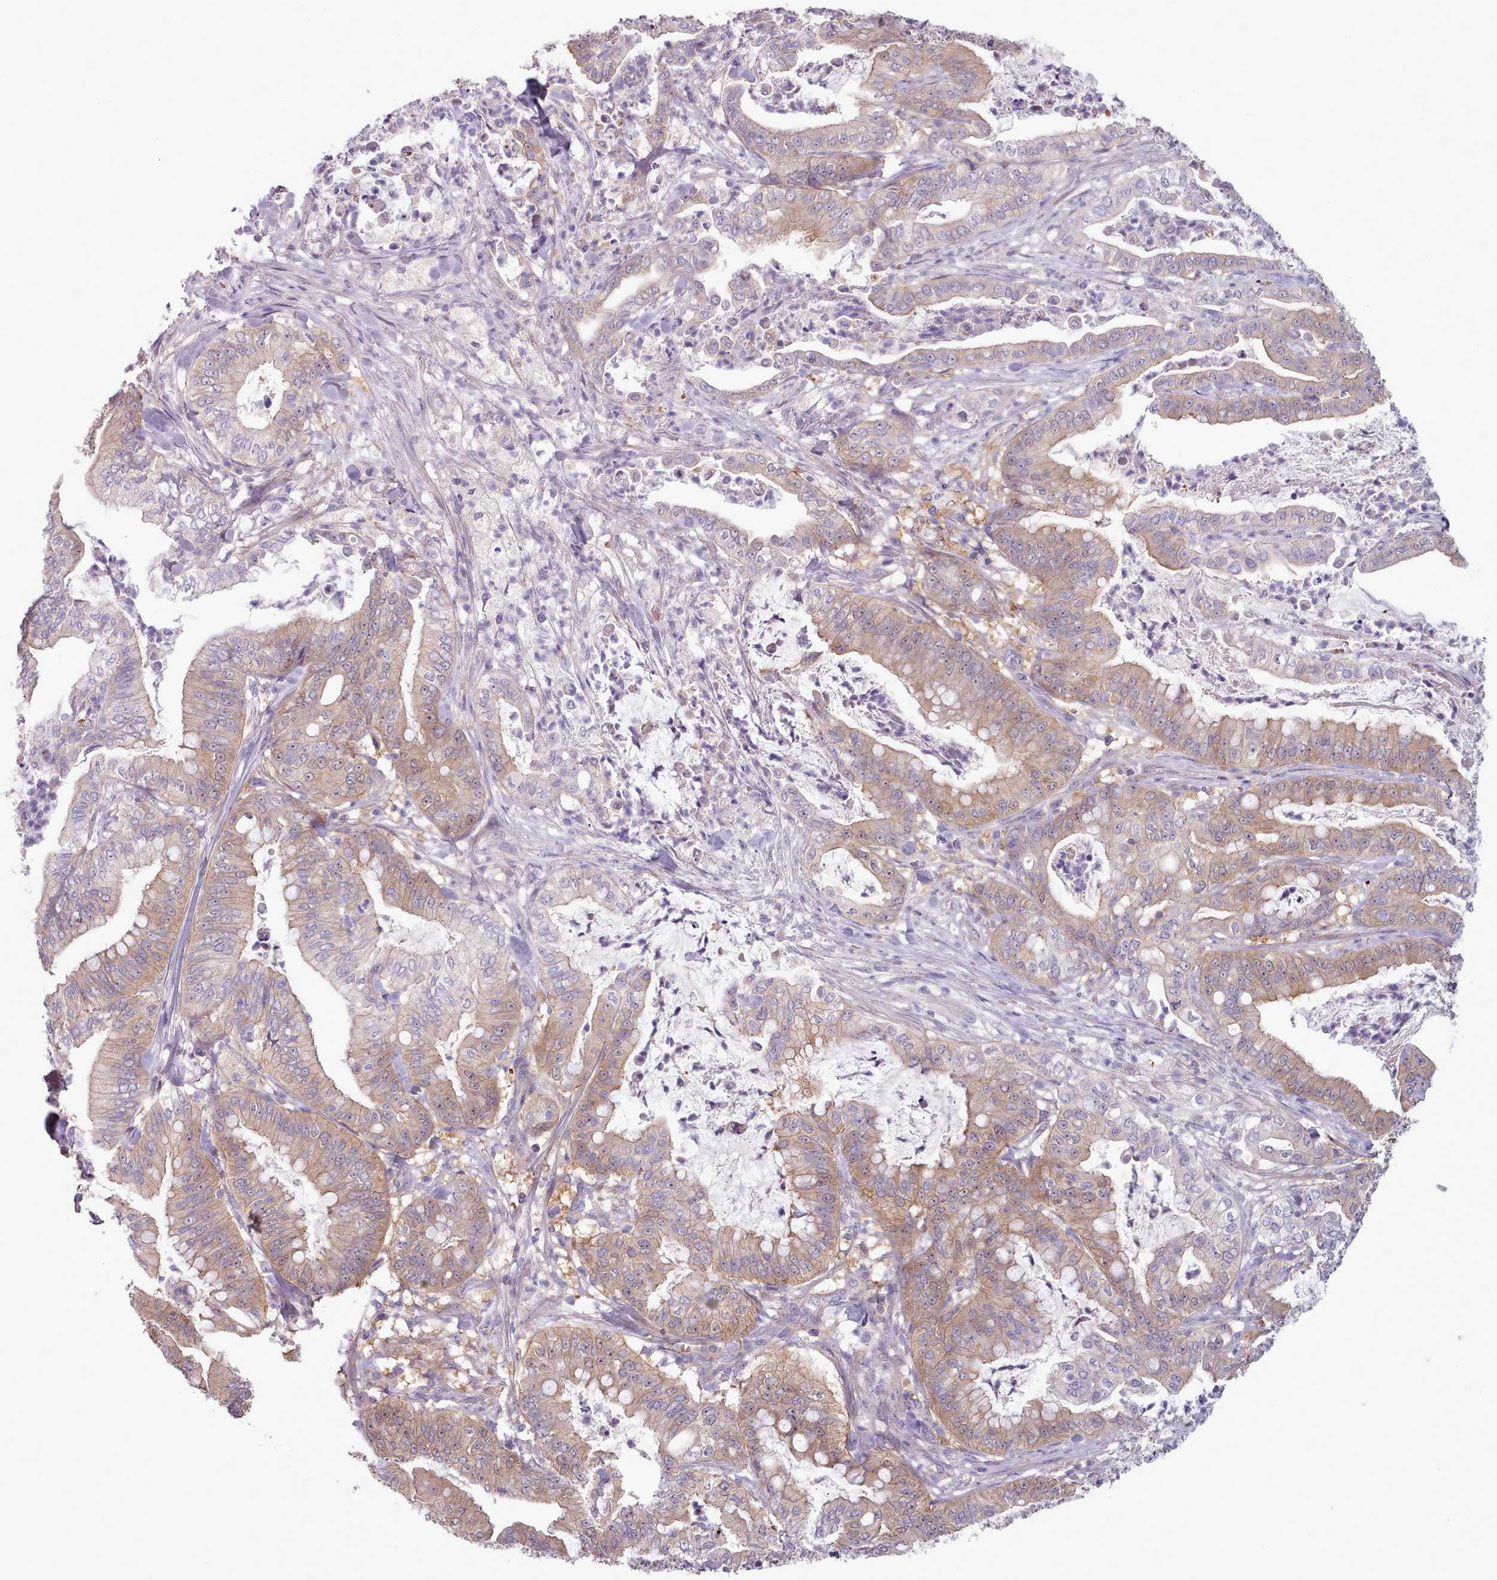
{"staining": {"intensity": "moderate", "quantity": "25%-75%", "location": "cytoplasmic/membranous,nuclear"}, "tissue": "pancreatic cancer", "cell_type": "Tumor cells", "image_type": "cancer", "snomed": [{"axis": "morphology", "description": "Adenocarcinoma, NOS"}, {"axis": "topography", "description": "Pancreas"}], "caption": "DAB (3,3'-diaminobenzidine) immunohistochemical staining of pancreatic cancer (adenocarcinoma) reveals moderate cytoplasmic/membranous and nuclear protein expression in about 25%-75% of tumor cells.", "gene": "CLNS1A", "patient": {"sex": "male", "age": 71}}